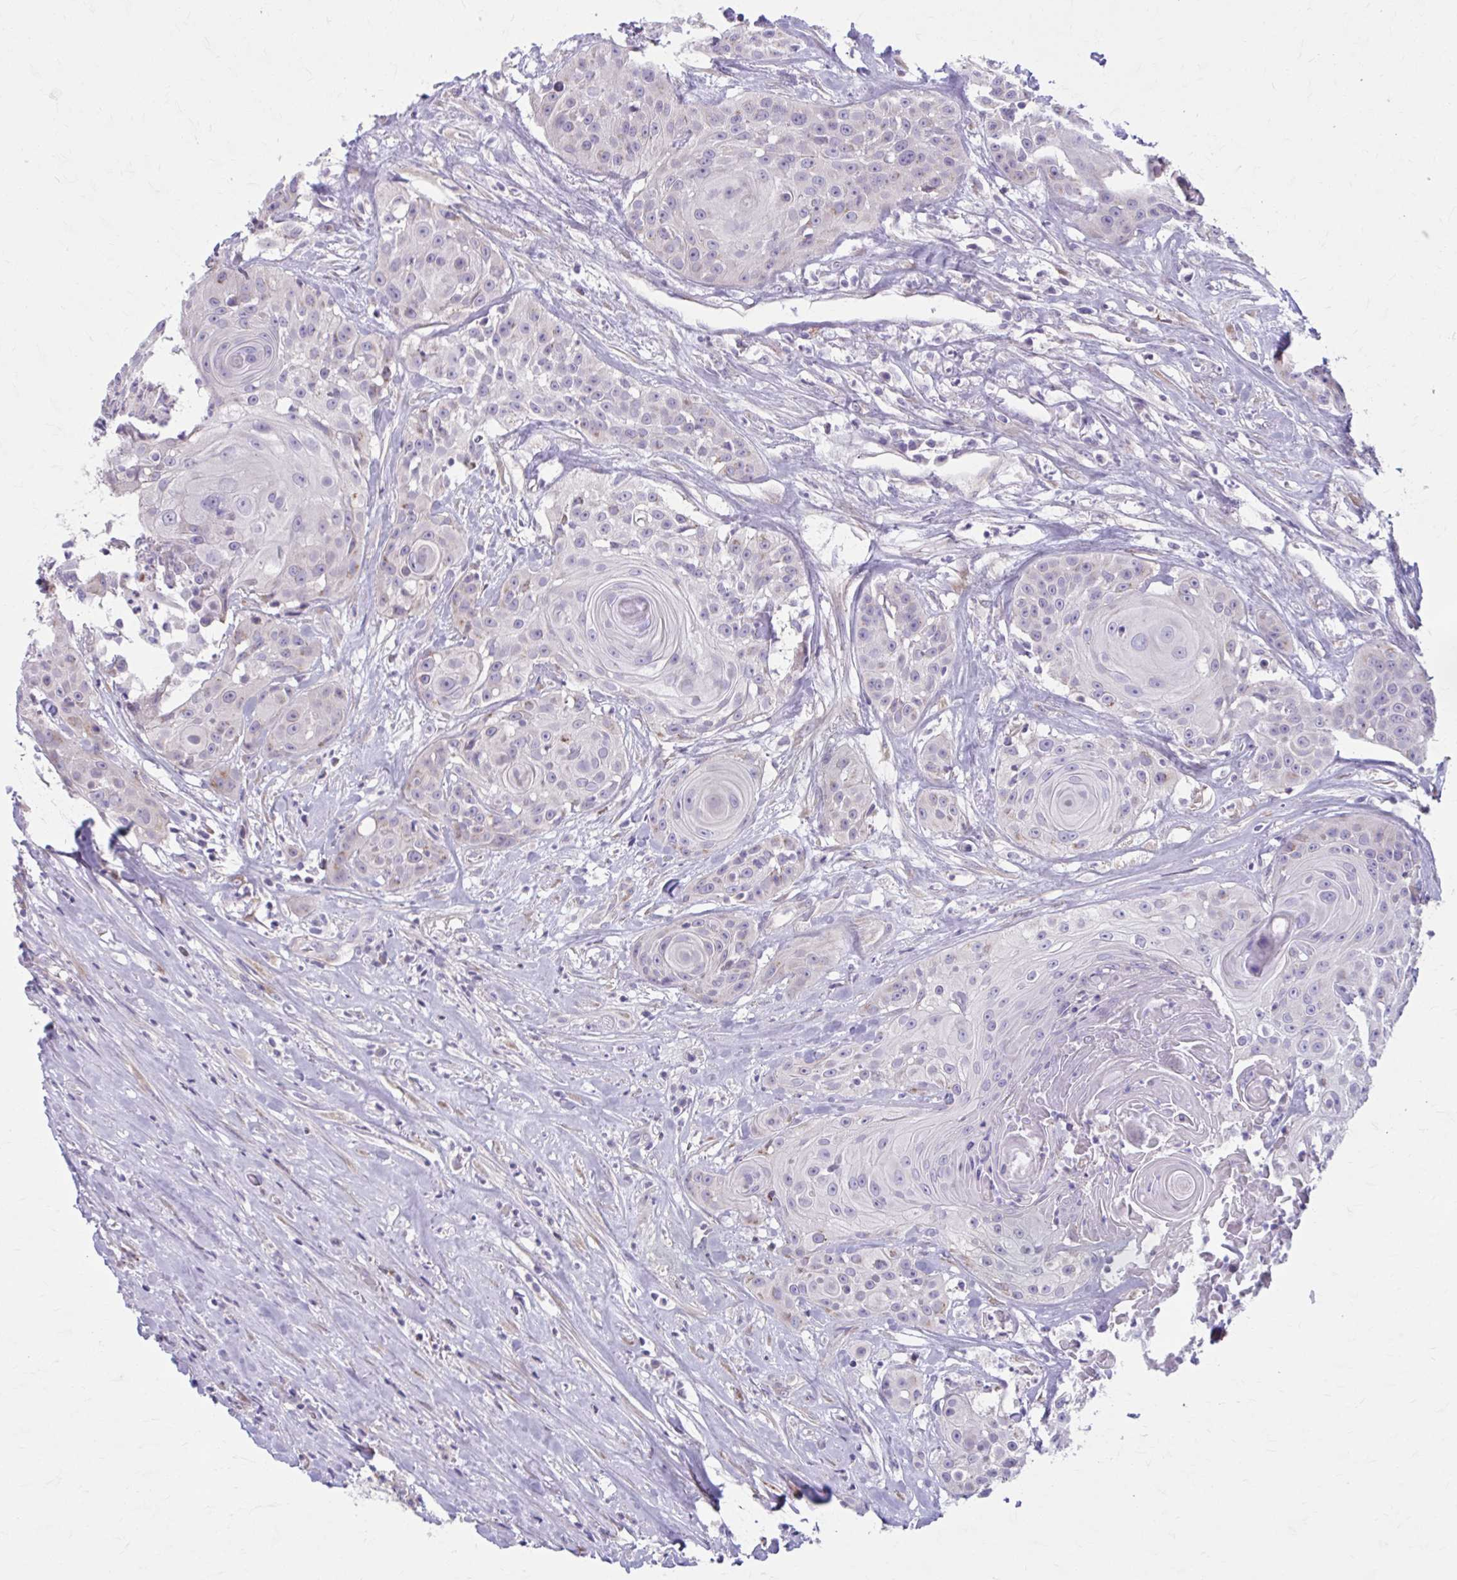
{"staining": {"intensity": "negative", "quantity": "none", "location": "none"}, "tissue": "head and neck cancer", "cell_type": "Tumor cells", "image_type": "cancer", "snomed": [{"axis": "morphology", "description": "Squamous cell carcinoma, NOS"}, {"axis": "topography", "description": "Head-Neck"}], "caption": "This is an immunohistochemistry (IHC) micrograph of squamous cell carcinoma (head and neck). There is no positivity in tumor cells.", "gene": "CHST3", "patient": {"sex": "male", "age": 83}}